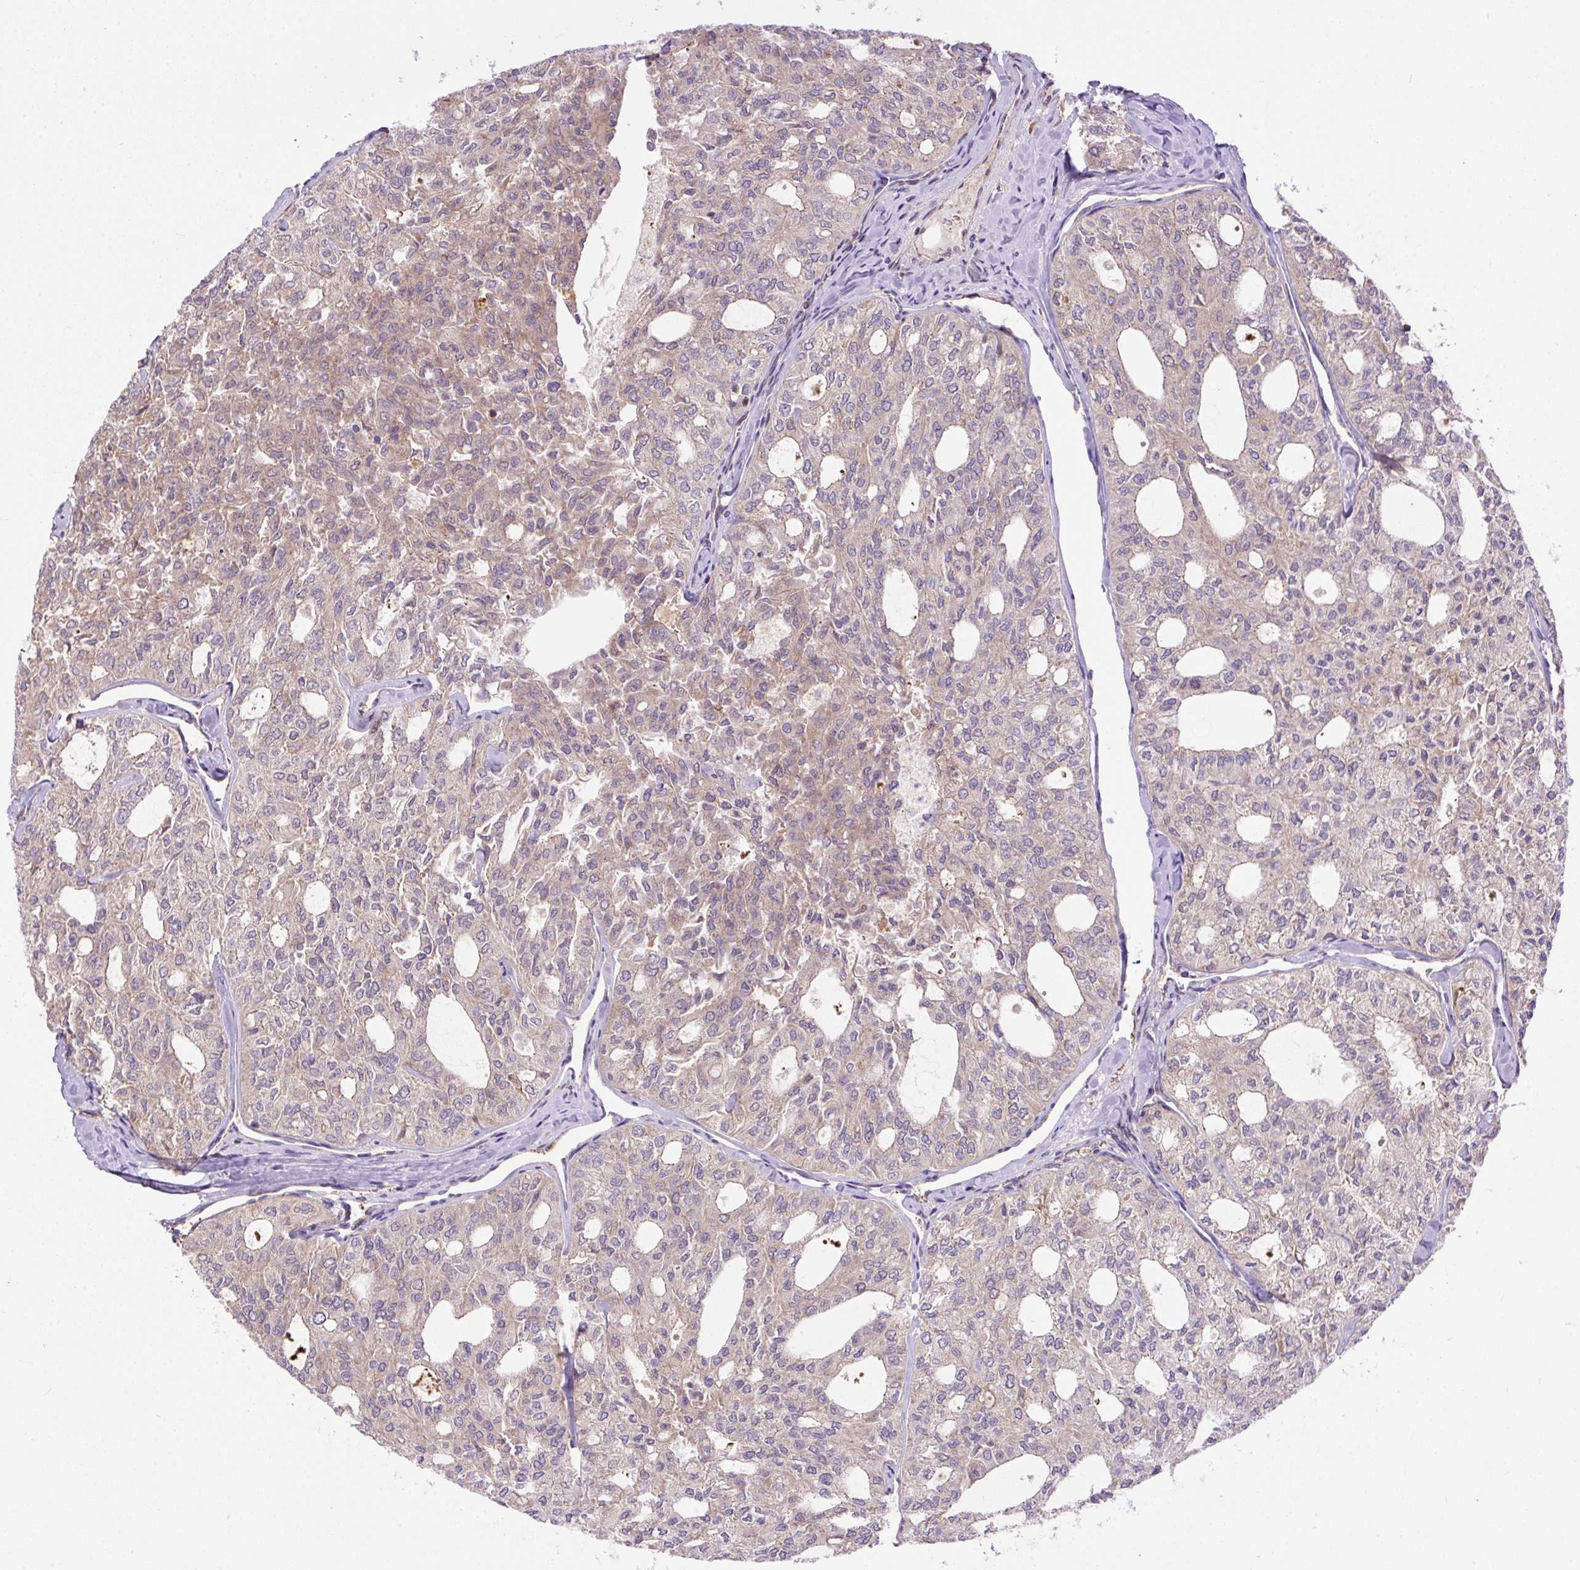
{"staining": {"intensity": "weak", "quantity": "<25%", "location": "cytoplasmic/membranous"}, "tissue": "thyroid cancer", "cell_type": "Tumor cells", "image_type": "cancer", "snomed": [{"axis": "morphology", "description": "Follicular adenoma carcinoma, NOS"}, {"axis": "topography", "description": "Thyroid gland"}], "caption": "There is no significant staining in tumor cells of thyroid follicular adenoma carcinoma.", "gene": "PPME1", "patient": {"sex": "male", "age": 75}}